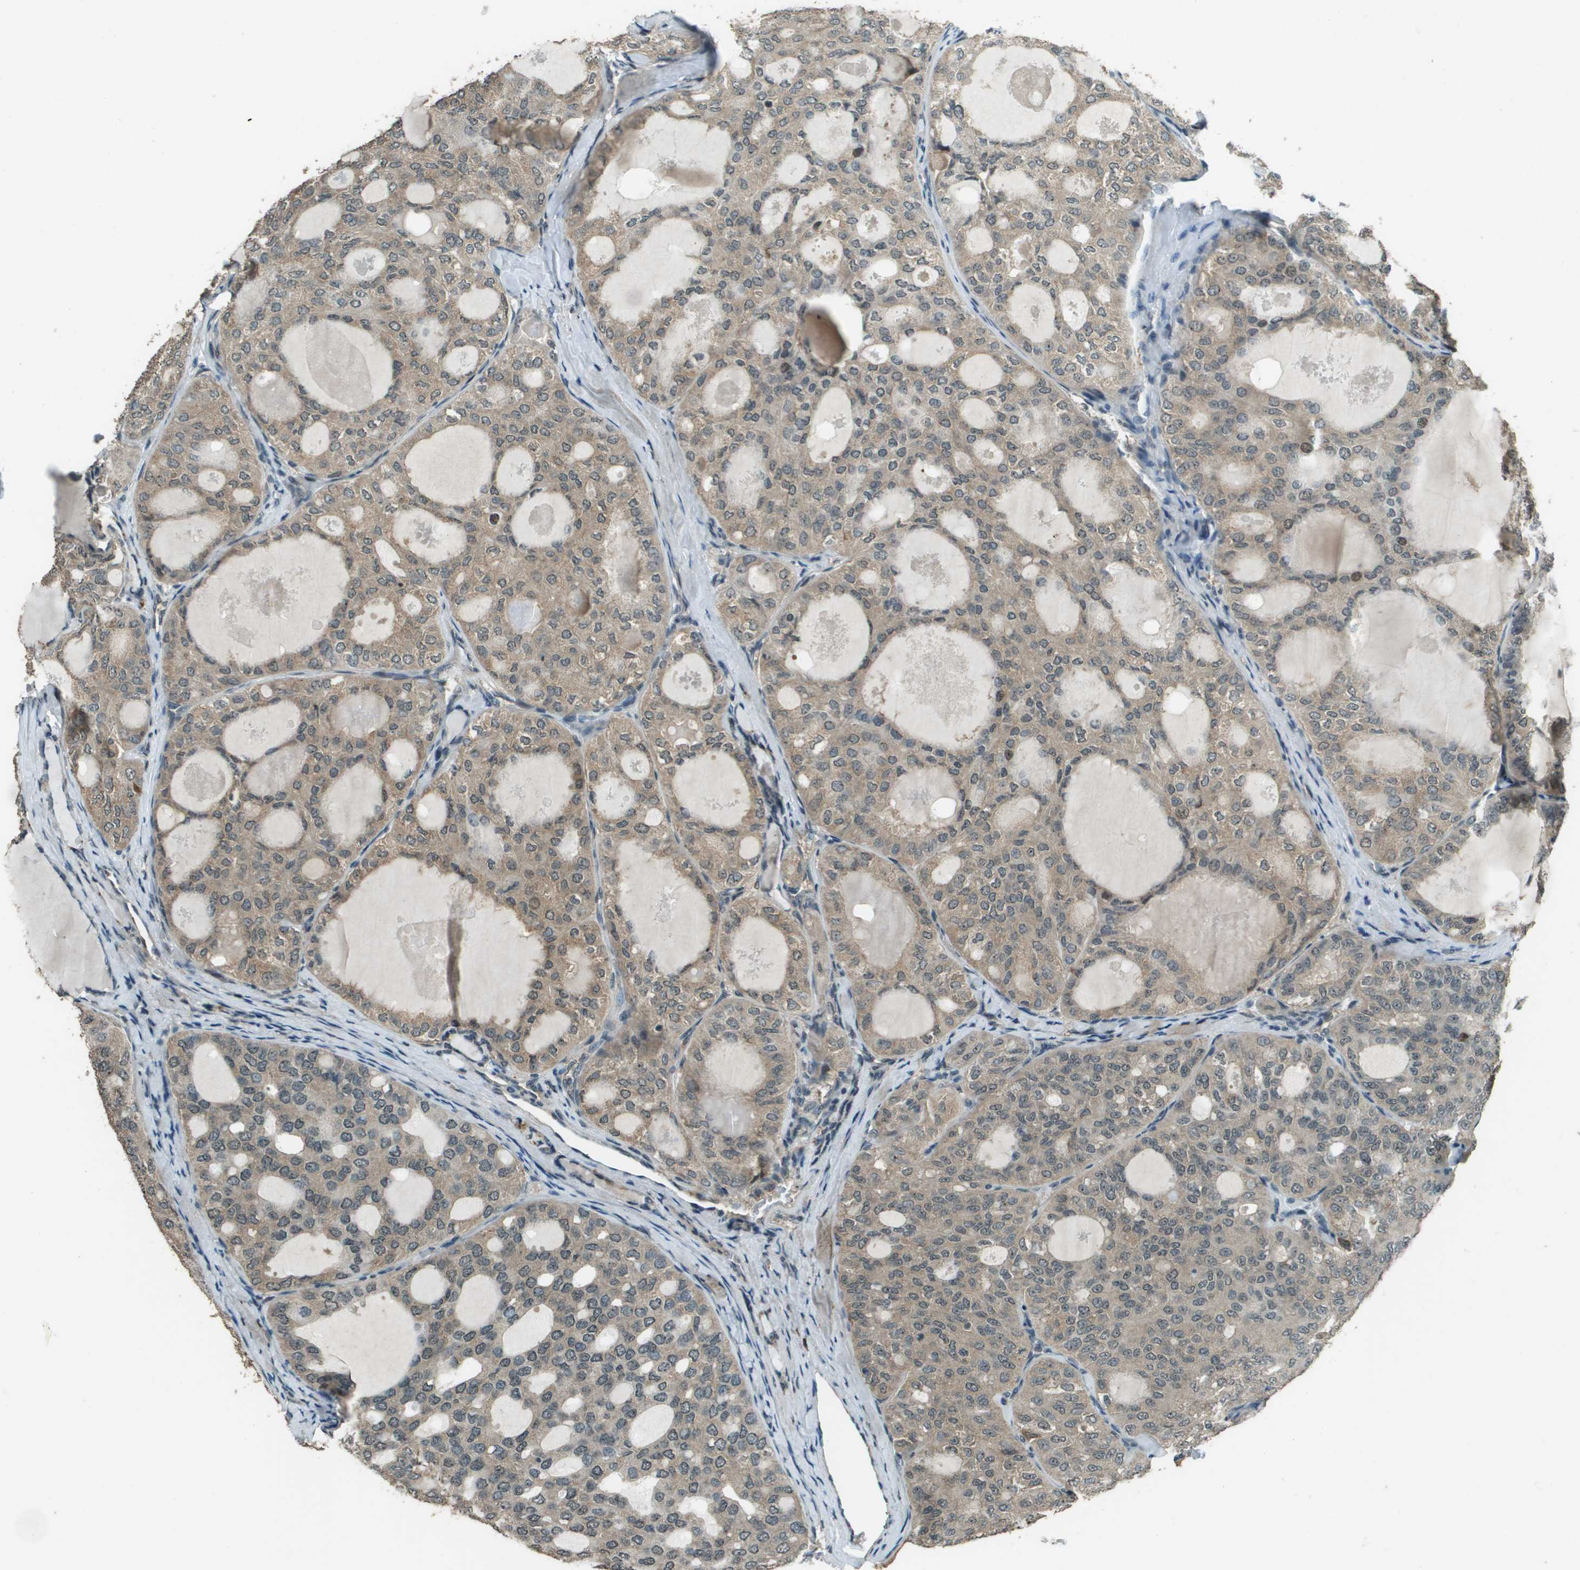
{"staining": {"intensity": "moderate", "quantity": ">75%", "location": "cytoplasmic/membranous"}, "tissue": "thyroid cancer", "cell_type": "Tumor cells", "image_type": "cancer", "snomed": [{"axis": "morphology", "description": "Follicular adenoma carcinoma, NOS"}, {"axis": "topography", "description": "Thyroid gland"}], "caption": "An immunohistochemistry (IHC) image of tumor tissue is shown. Protein staining in brown labels moderate cytoplasmic/membranous positivity in thyroid follicular adenoma carcinoma within tumor cells. The protein of interest is stained brown, and the nuclei are stained in blue (DAB (3,3'-diaminobenzidine) IHC with brightfield microscopy, high magnification).", "gene": "SDC3", "patient": {"sex": "male", "age": 75}}